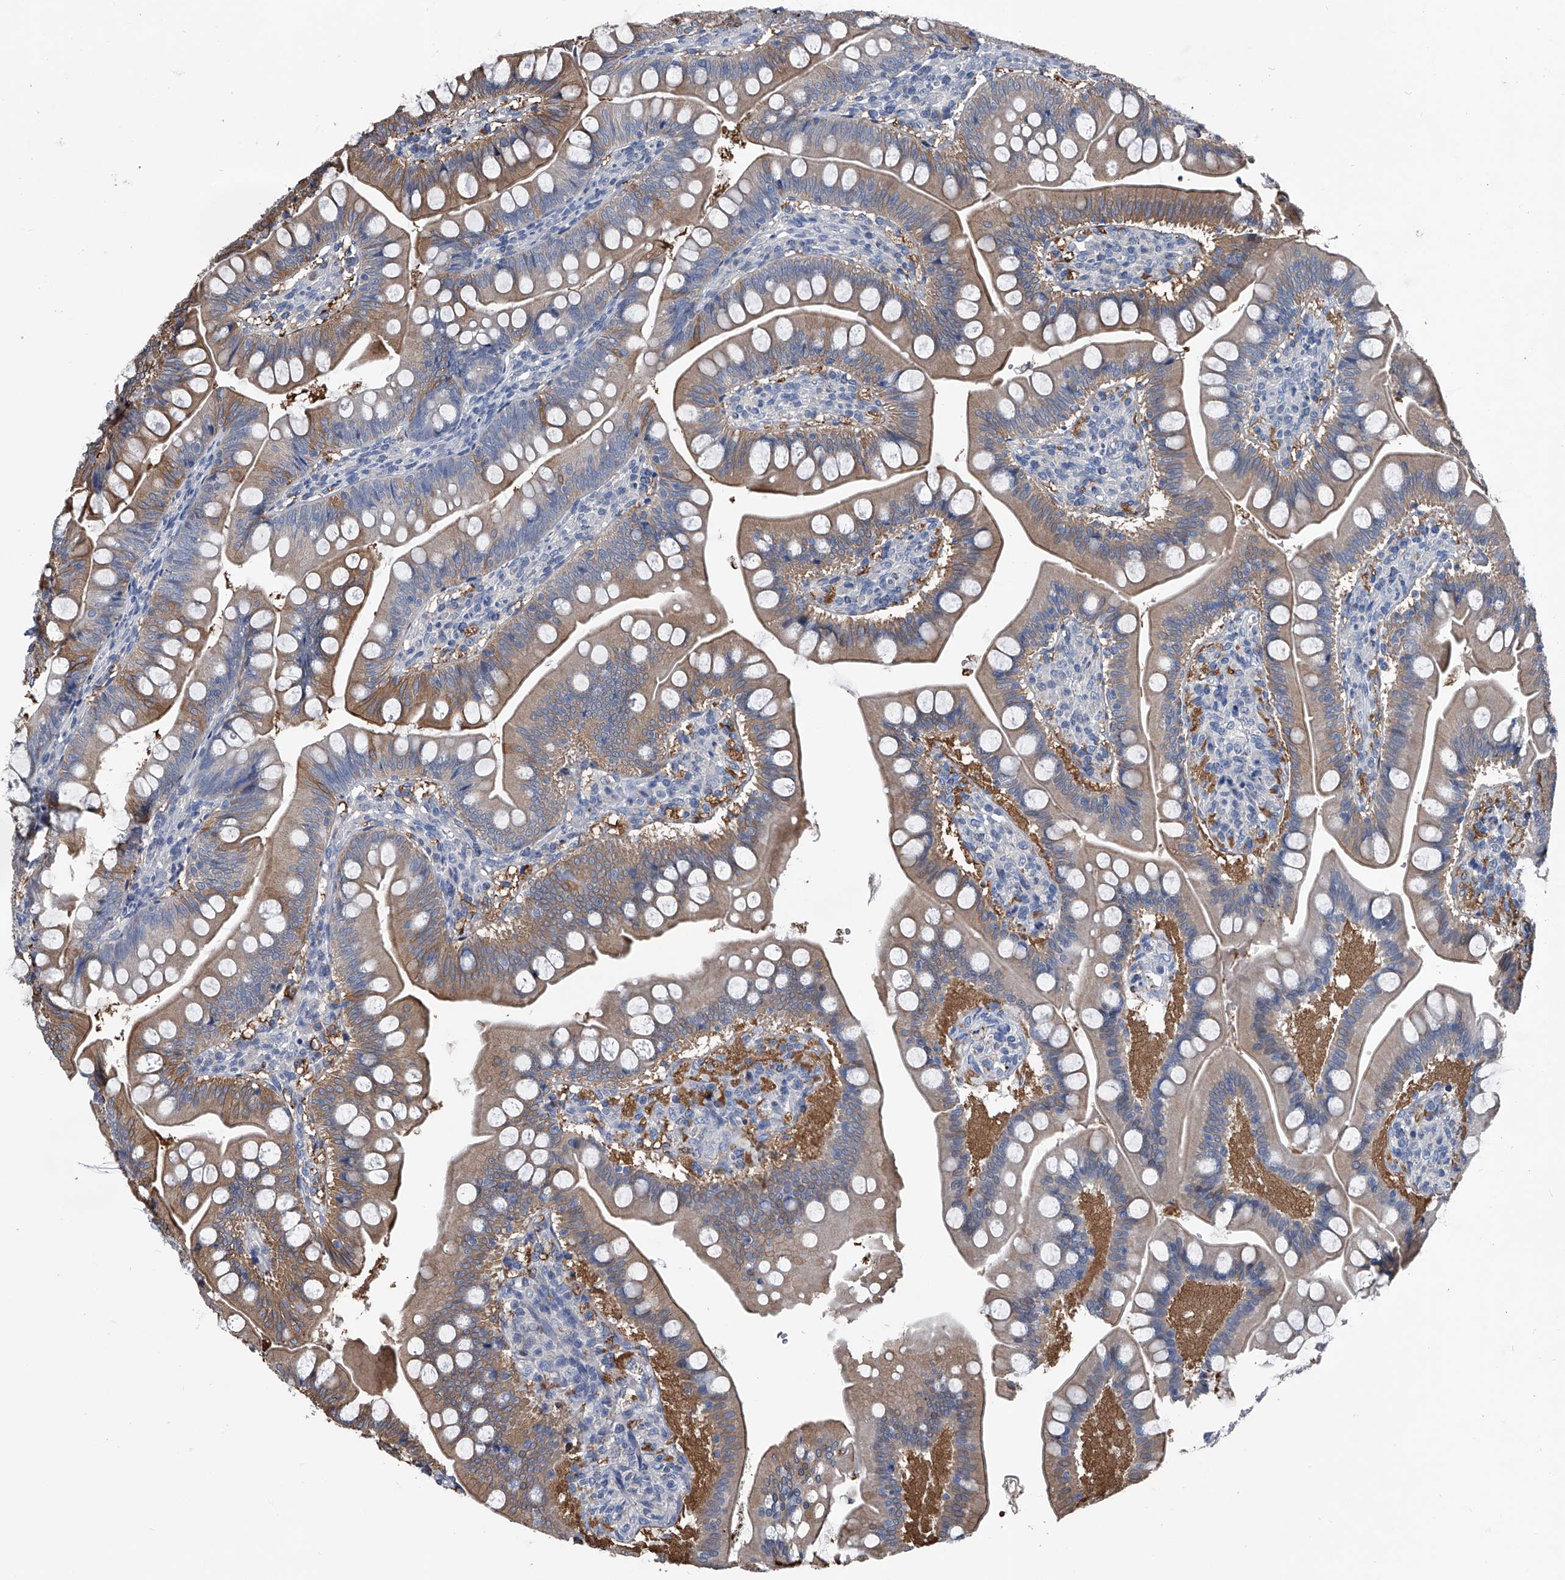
{"staining": {"intensity": "weak", "quantity": "25%-75%", "location": "cytoplasmic/membranous"}, "tissue": "small intestine", "cell_type": "Glandular cells", "image_type": "normal", "snomed": [{"axis": "morphology", "description": "Normal tissue, NOS"}, {"axis": "topography", "description": "Small intestine"}], "caption": "Protein analysis of benign small intestine exhibits weak cytoplasmic/membranous staining in about 25%-75% of glandular cells. (Brightfield microscopy of DAB IHC at high magnification).", "gene": "KIF13A", "patient": {"sex": "male", "age": 7}}